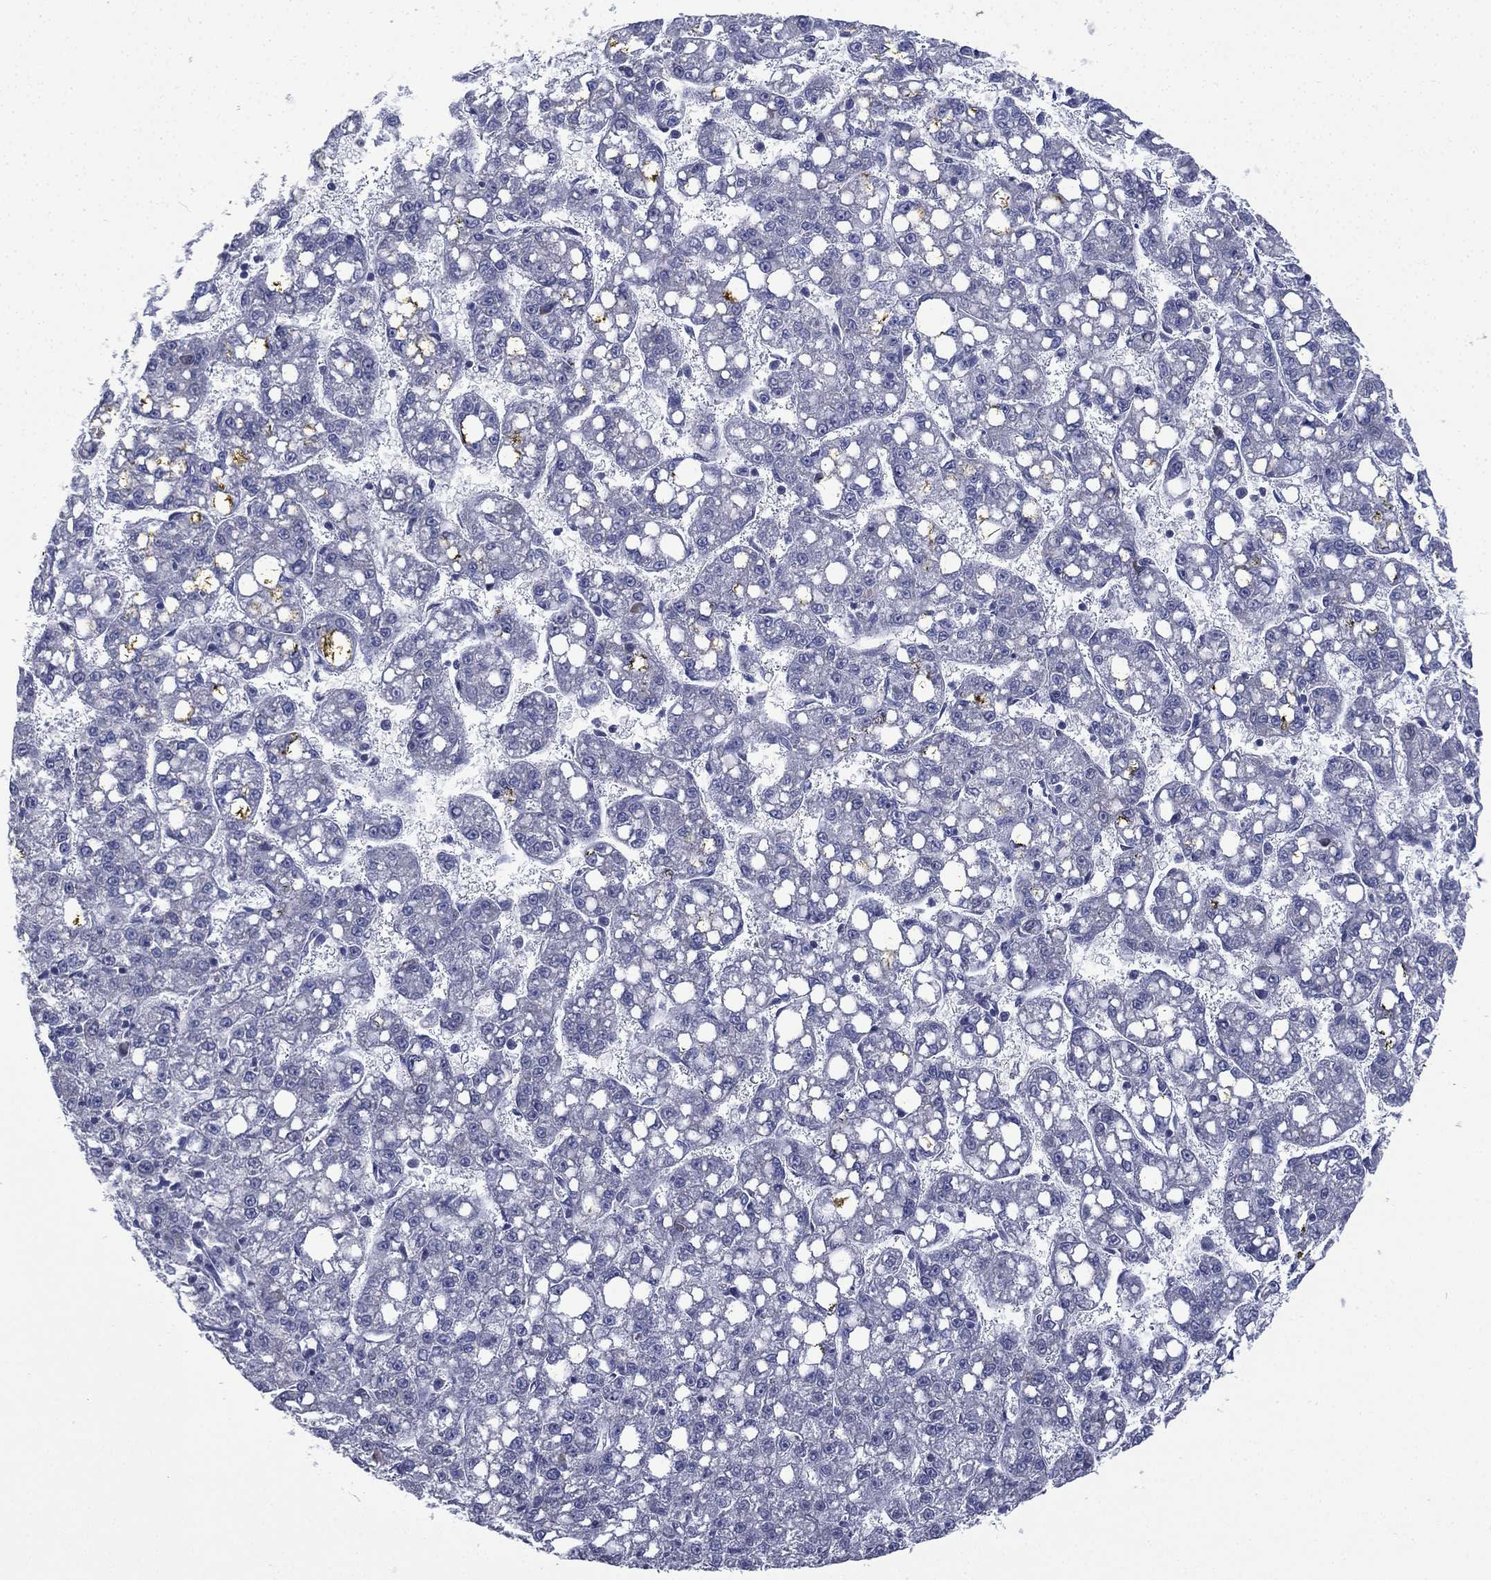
{"staining": {"intensity": "negative", "quantity": "none", "location": "none"}, "tissue": "liver cancer", "cell_type": "Tumor cells", "image_type": "cancer", "snomed": [{"axis": "morphology", "description": "Carcinoma, Hepatocellular, NOS"}, {"axis": "topography", "description": "Liver"}], "caption": "High magnification brightfield microscopy of hepatocellular carcinoma (liver) stained with DAB (brown) and counterstained with hematoxylin (blue): tumor cells show no significant expression.", "gene": "FARSA", "patient": {"sex": "female", "age": 65}}